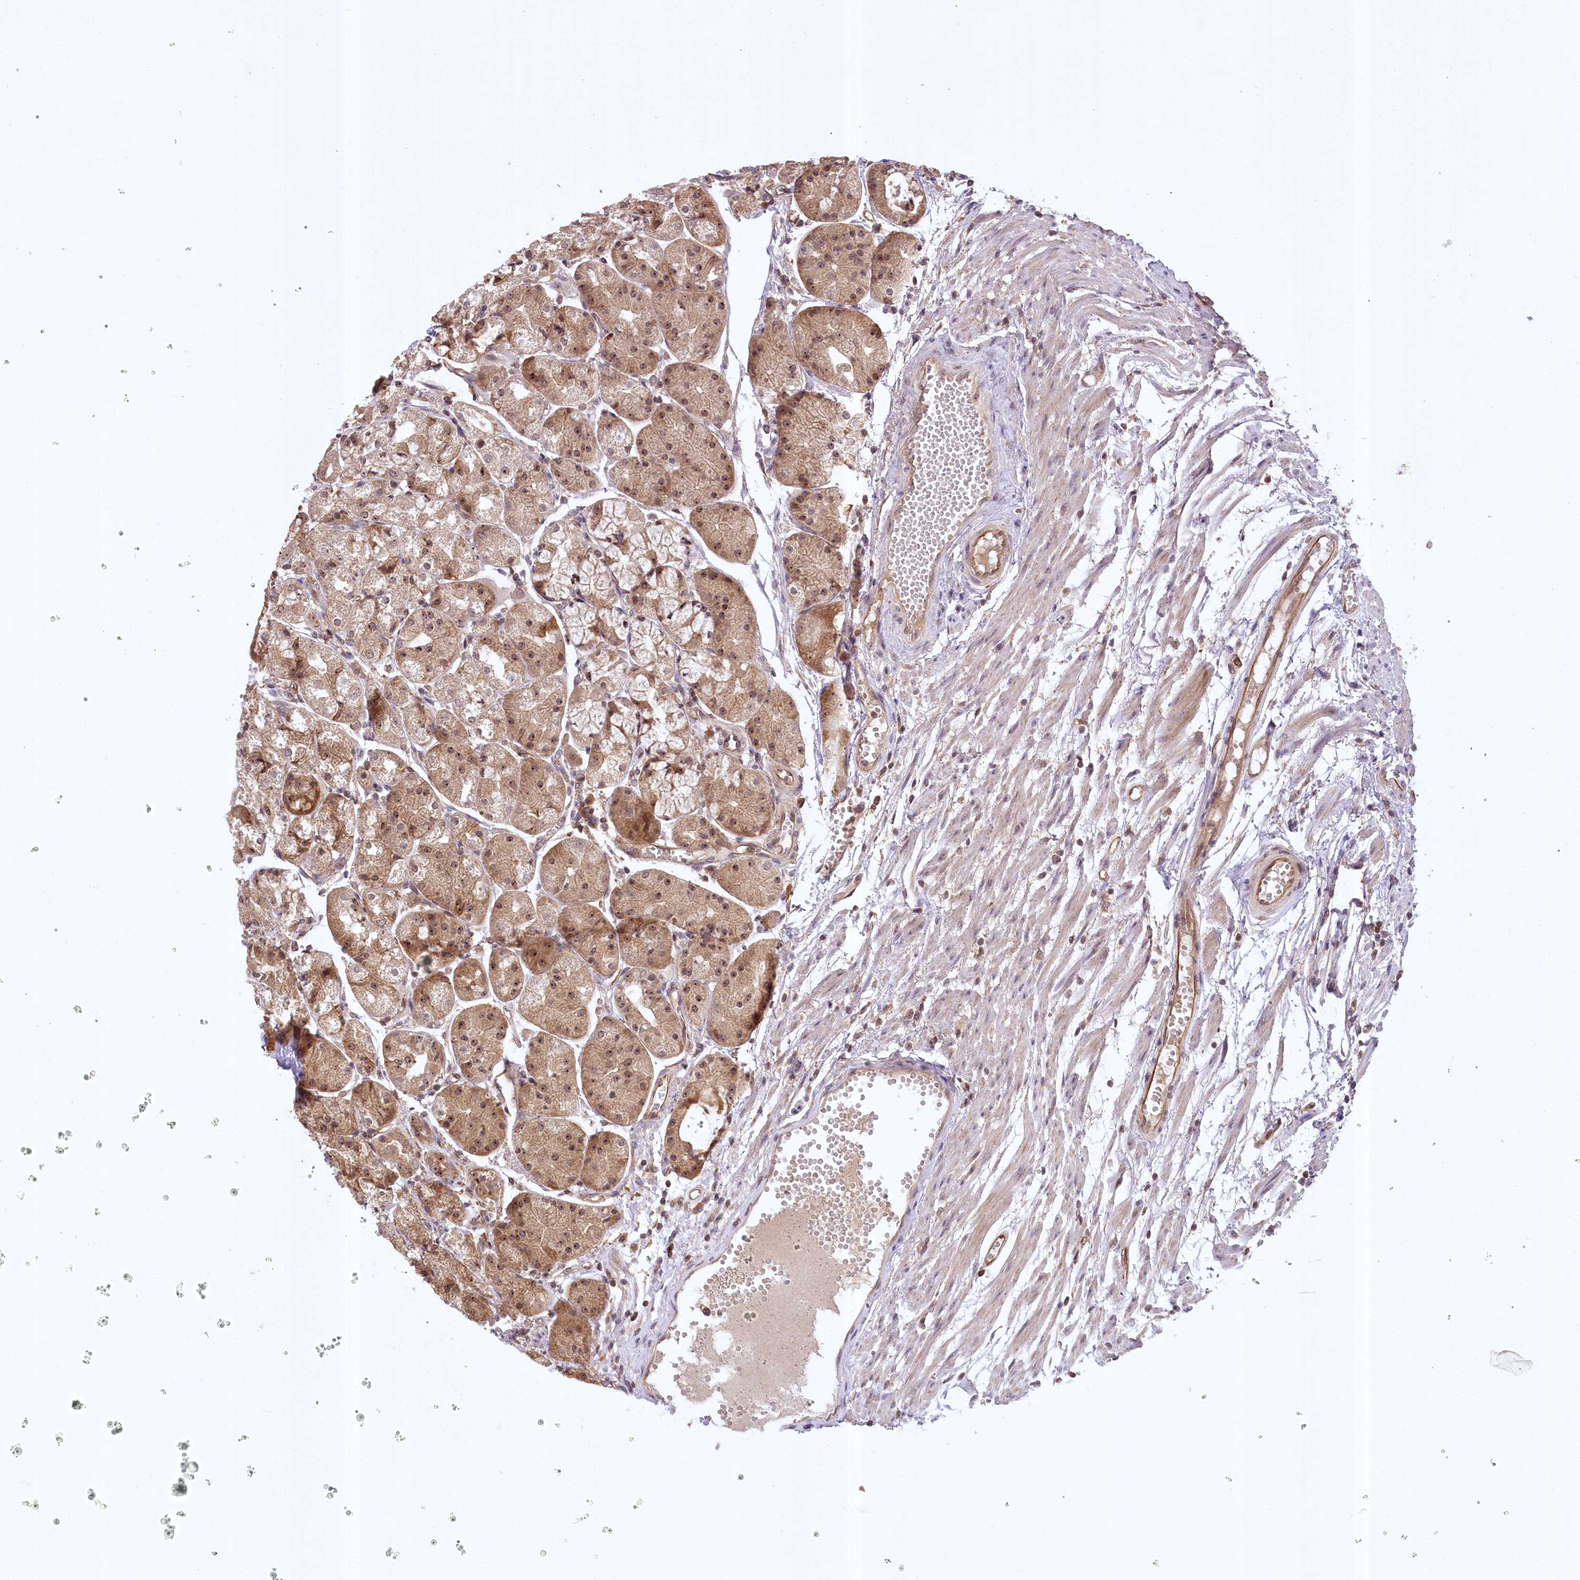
{"staining": {"intensity": "moderate", "quantity": ">75%", "location": "cytoplasmic/membranous,nuclear"}, "tissue": "stomach", "cell_type": "Glandular cells", "image_type": "normal", "snomed": [{"axis": "morphology", "description": "Normal tissue, NOS"}, {"axis": "topography", "description": "Stomach, upper"}], "caption": "Immunohistochemistry staining of unremarkable stomach, which reveals medium levels of moderate cytoplasmic/membranous,nuclear positivity in about >75% of glandular cells indicating moderate cytoplasmic/membranous,nuclear protein expression. The staining was performed using DAB (3,3'-diaminobenzidine) (brown) for protein detection and nuclei were counterstained in hematoxylin (blue).", "gene": "SERGEF", "patient": {"sex": "male", "age": 72}}